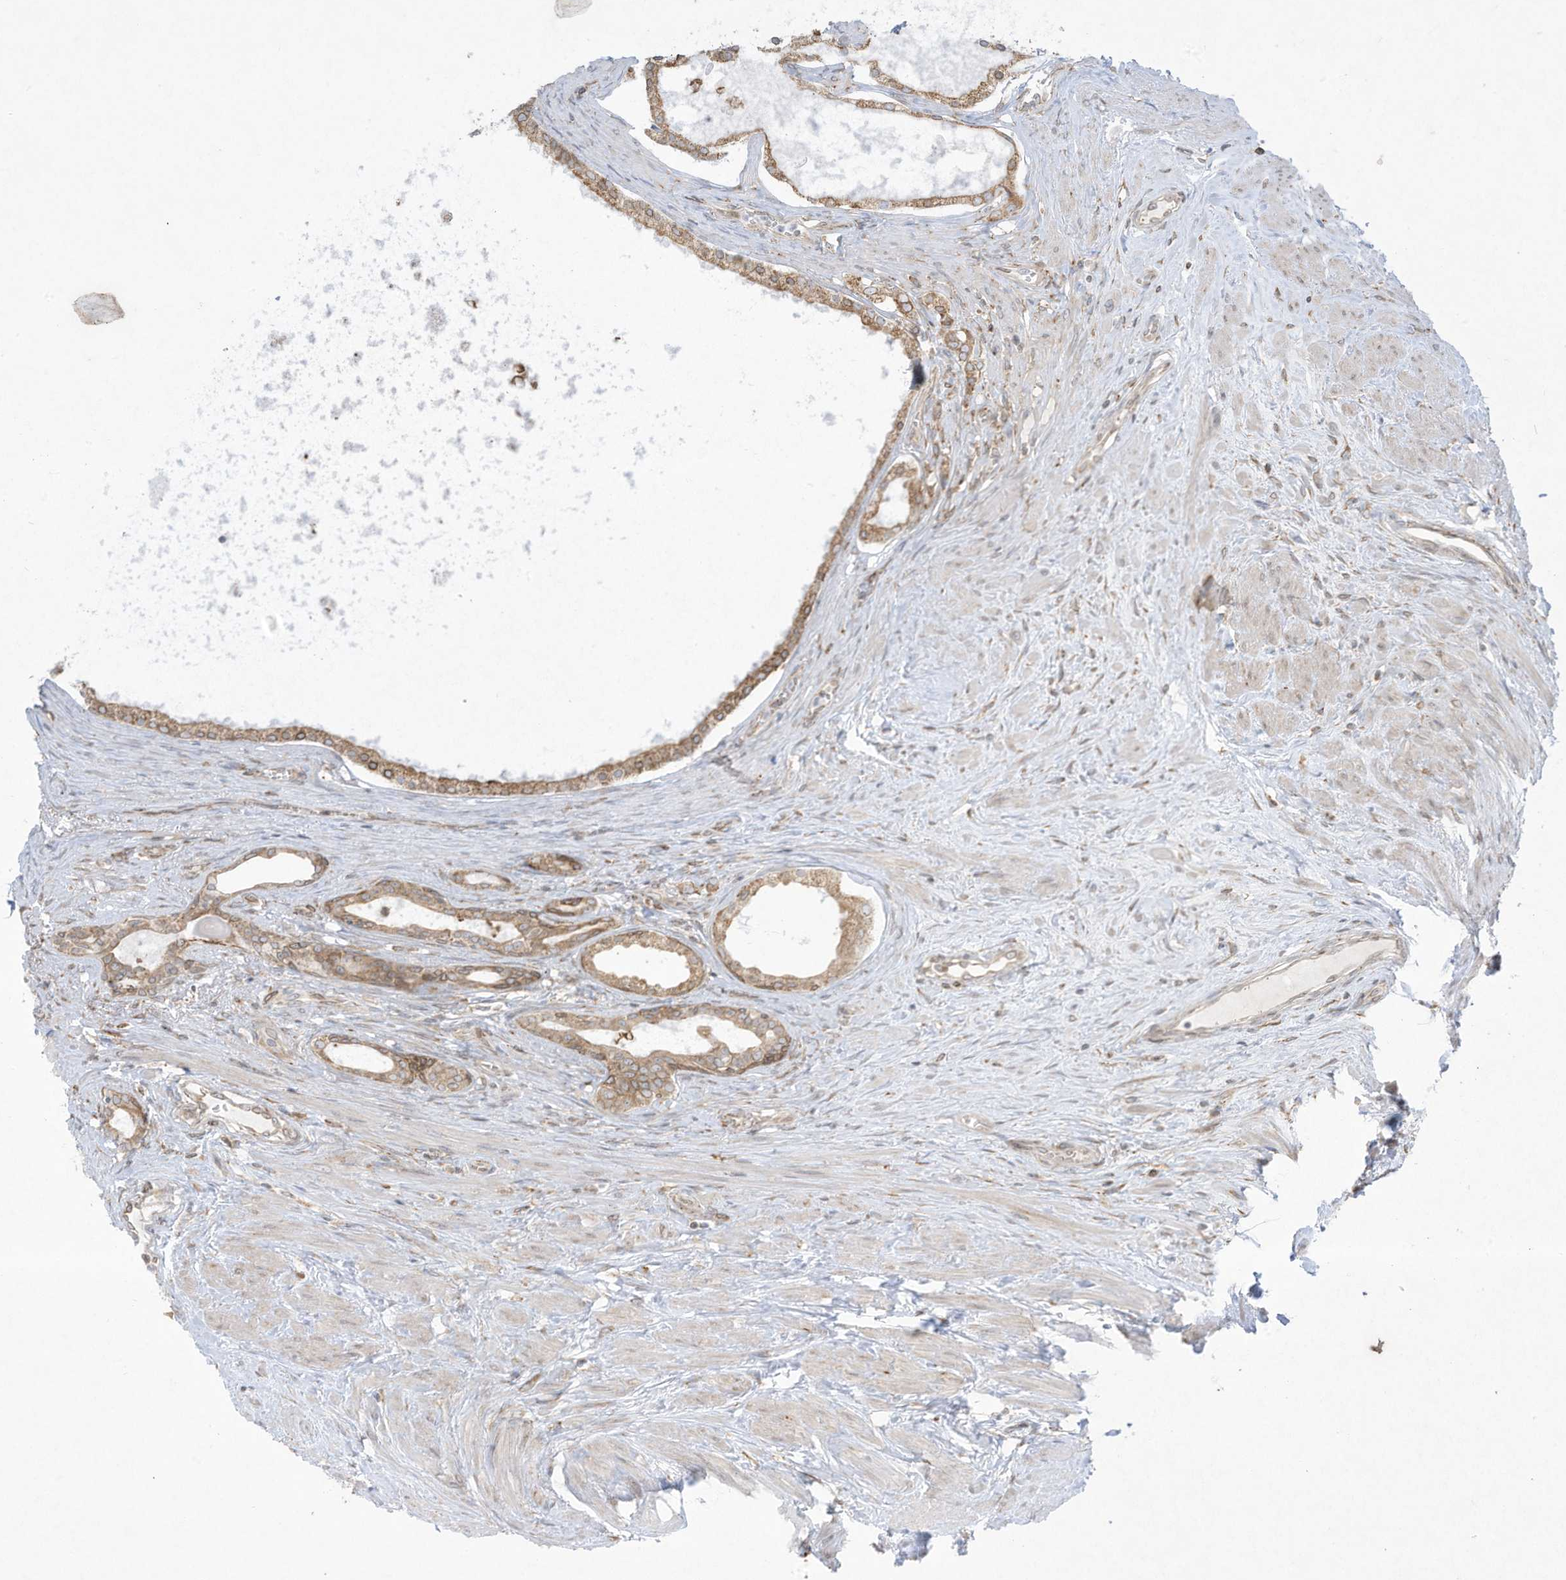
{"staining": {"intensity": "weak", "quantity": ">75%", "location": "cytoplasmic/membranous"}, "tissue": "prostate cancer", "cell_type": "Tumor cells", "image_type": "cancer", "snomed": [{"axis": "morphology", "description": "Adenocarcinoma, High grade"}, {"axis": "topography", "description": "Prostate"}], "caption": "Weak cytoplasmic/membranous protein positivity is present in about >75% of tumor cells in adenocarcinoma (high-grade) (prostate).", "gene": "PTK6", "patient": {"sex": "male", "age": 68}}